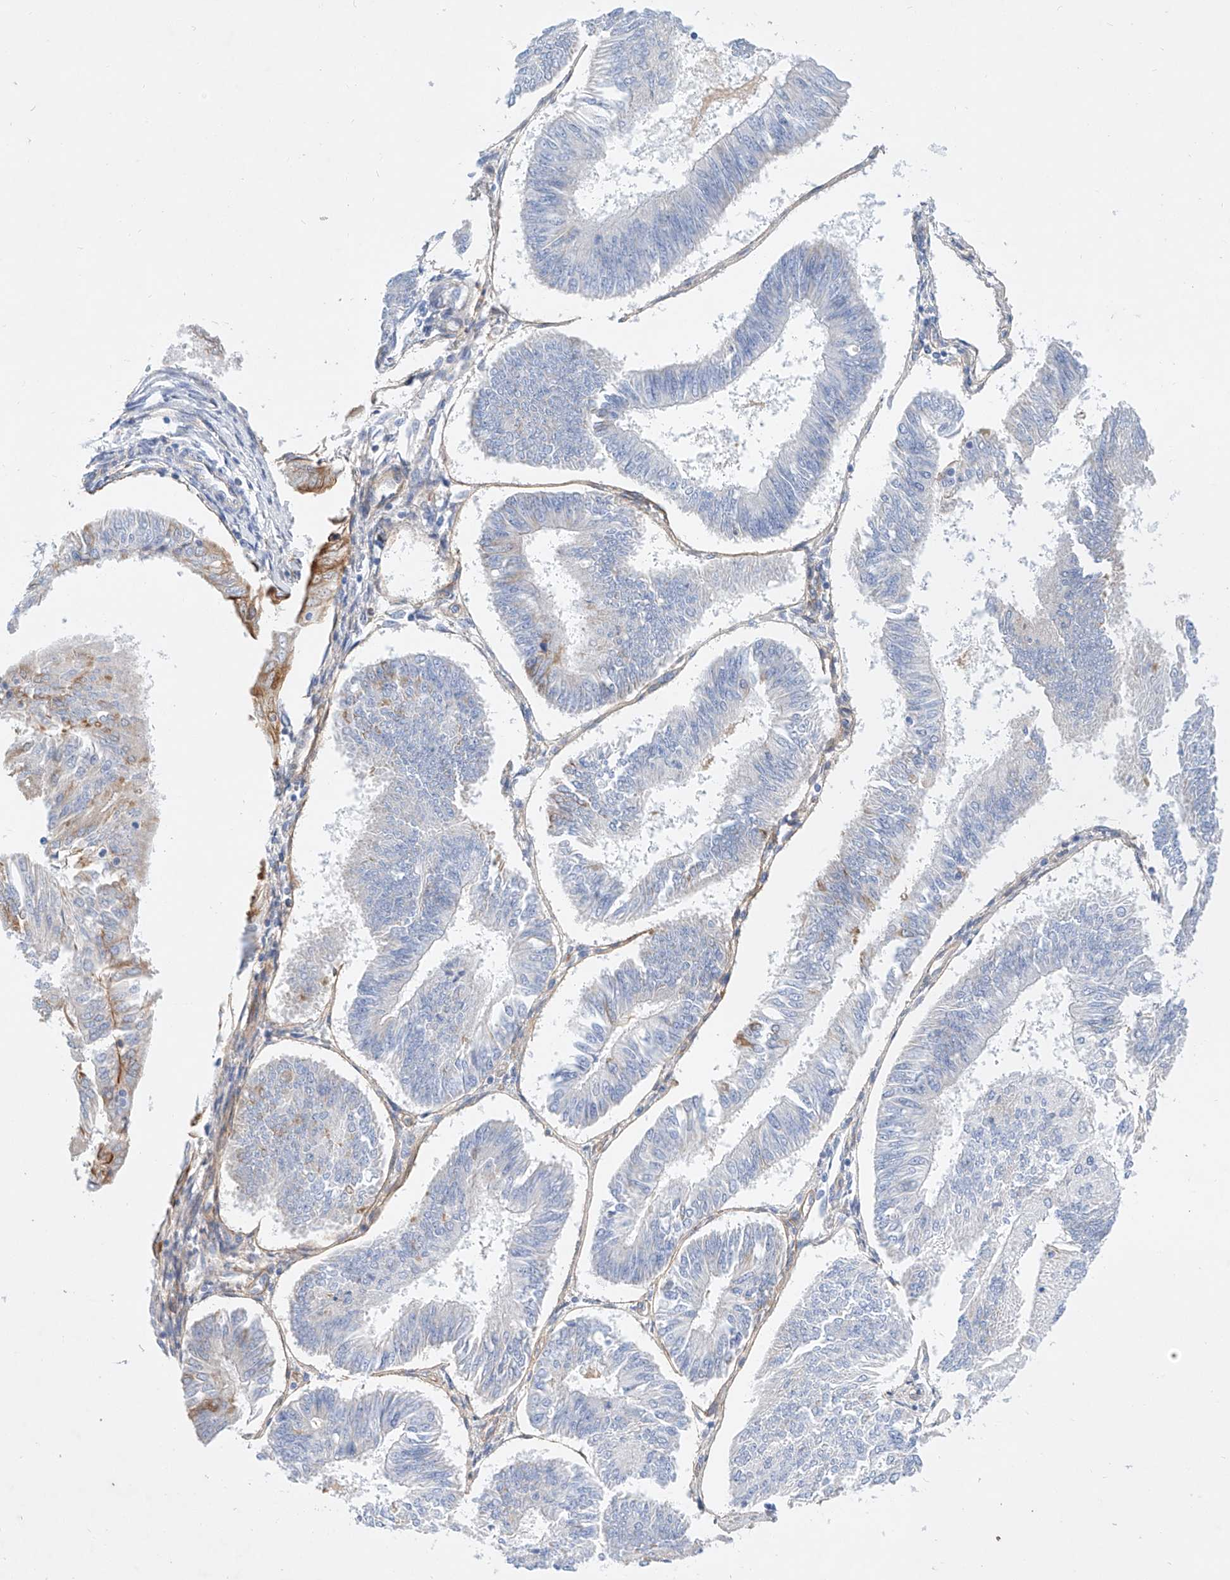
{"staining": {"intensity": "moderate", "quantity": "<25%", "location": "cytoplasmic/membranous"}, "tissue": "endometrial cancer", "cell_type": "Tumor cells", "image_type": "cancer", "snomed": [{"axis": "morphology", "description": "Adenocarcinoma, NOS"}, {"axis": "topography", "description": "Endometrium"}], "caption": "Endometrial cancer (adenocarcinoma) stained with a protein marker demonstrates moderate staining in tumor cells.", "gene": "SBSPON", "patient": {"sex": "female", "age": 58}}